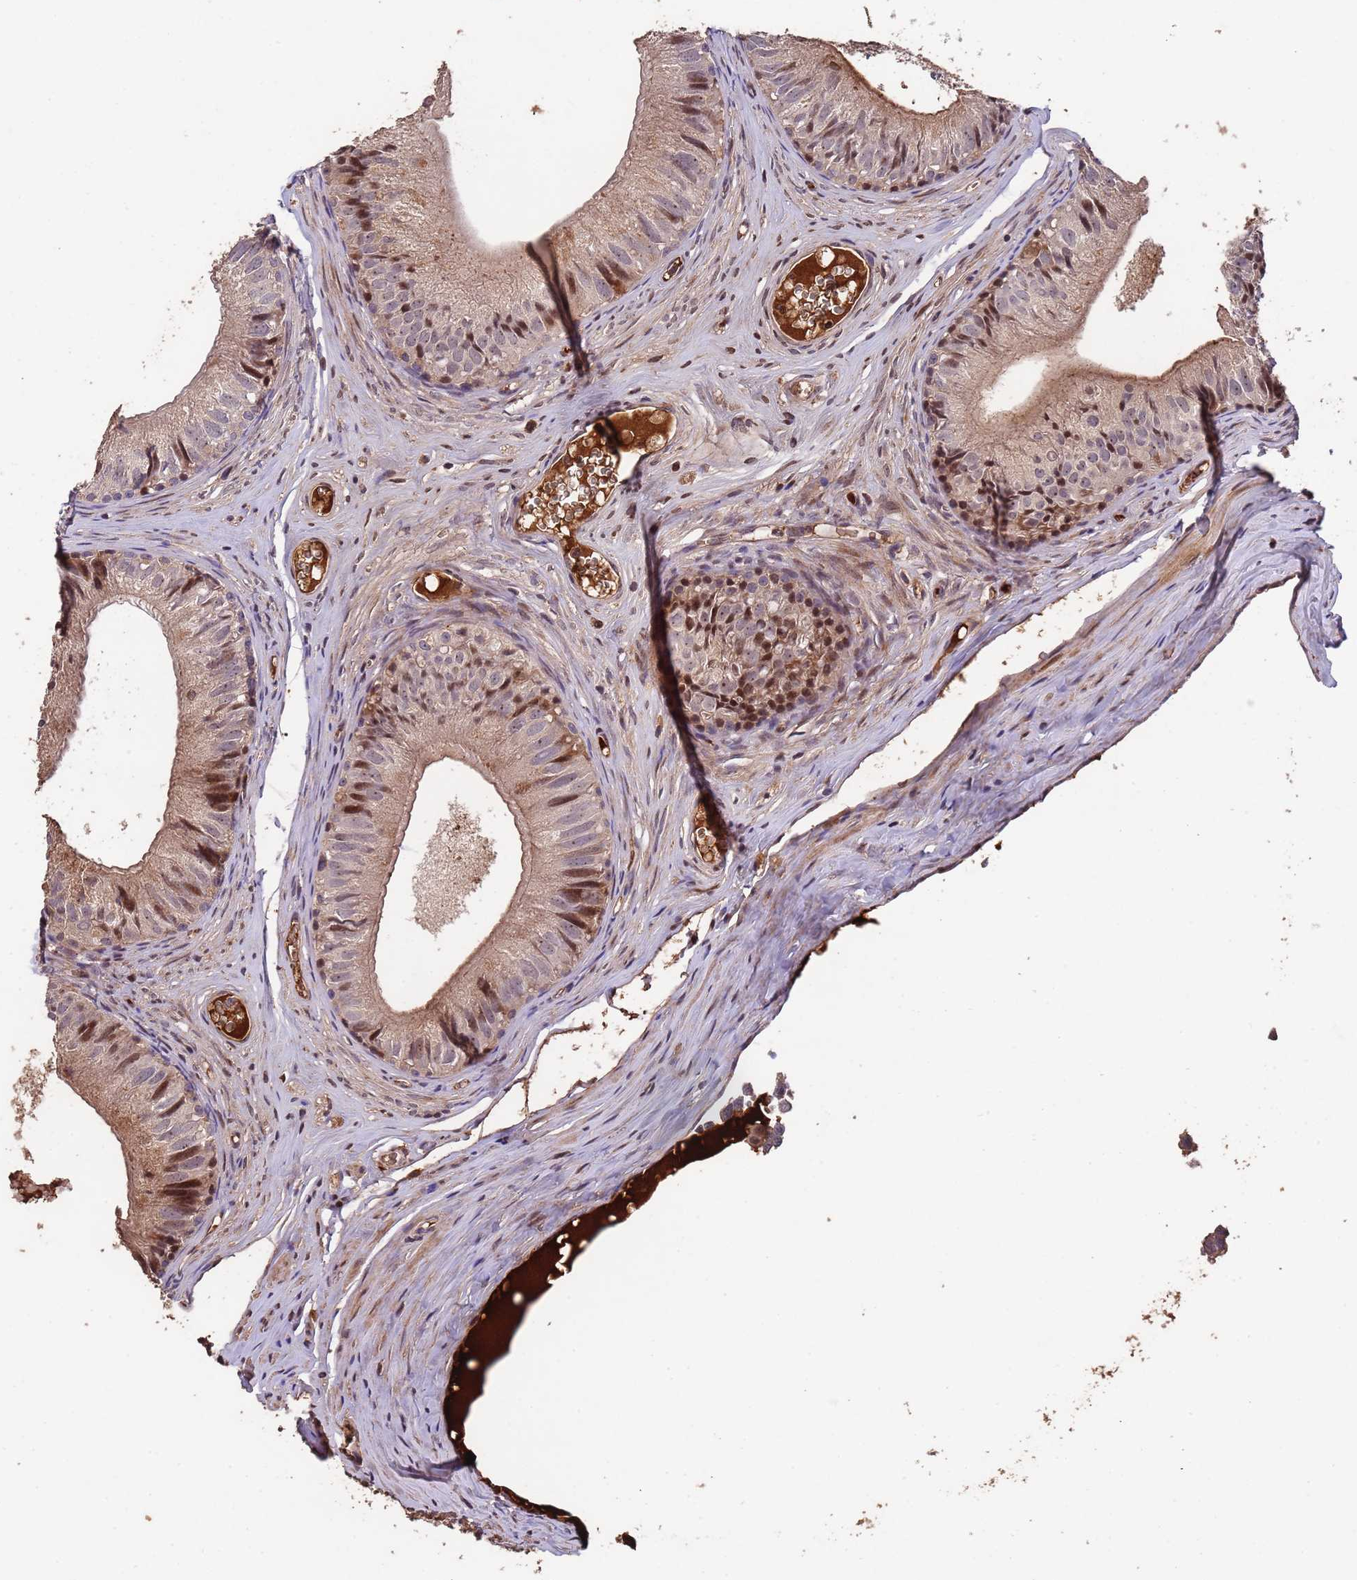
{"staining": {"intensity": "moderate", "quantity": "25%-75%", "location": "cytoplasmic/membranous,nuclear"}, "tissue": "epididymis", "cell_type": "Glandular cells", "image_type": "normal", "snomed": [{"axis": "morphology", "description": "Normal tissue, NOS"}, {"axis": "topography", "description": "Epididymis"}], "caption": "IHC (DAB) staining of normal human epididymis shows moderate cytoplasmic/membranous,nuclear protein staining in approximately 25%-75% of glandular cells. (IHC, brightfield microscopy, high magnification).", "gene": "CCDC184", "patient": {"sex": "male", "age": 36}}